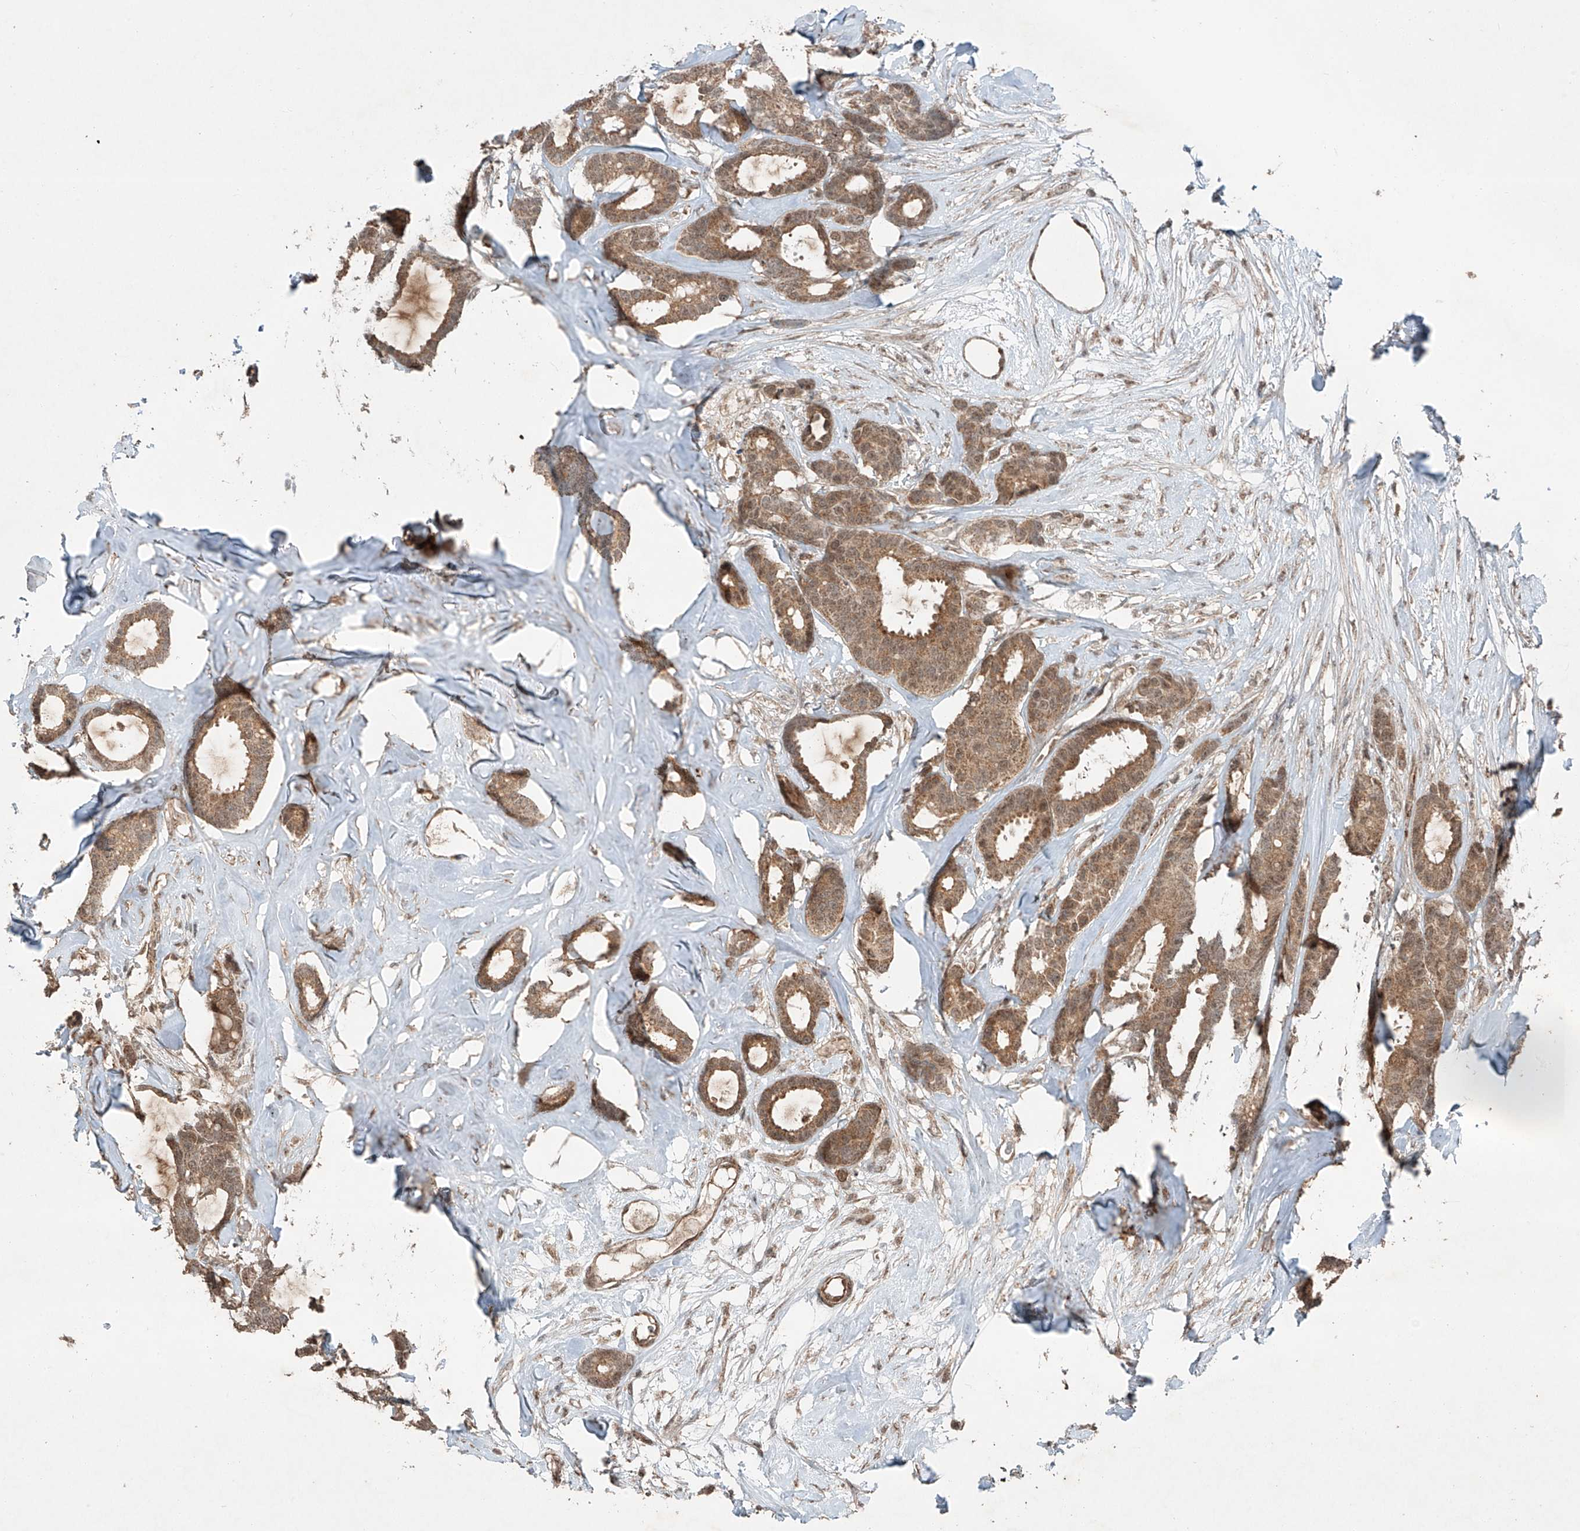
{"staining": {"intensity": "moderate", "quantity": ">75%", "location": "cytoplasmic/membranous,nuclear"}, "tissue": "breast cancer", "cell_type": "Tumor cells", "image_type": "cancer", "snomed": [{"axis": "morphology", "description": "Duct carcinoma"}, {"axis": "topography", "description": "Breast"}], "caption": "The immunohistochemical stain highlights moderate cytoplasmic/membranous and nuclear expression in tumor cells of breast cancer tissue.", "gene": "ZNF620", "patient": {"sex": "female", "age": 87}}